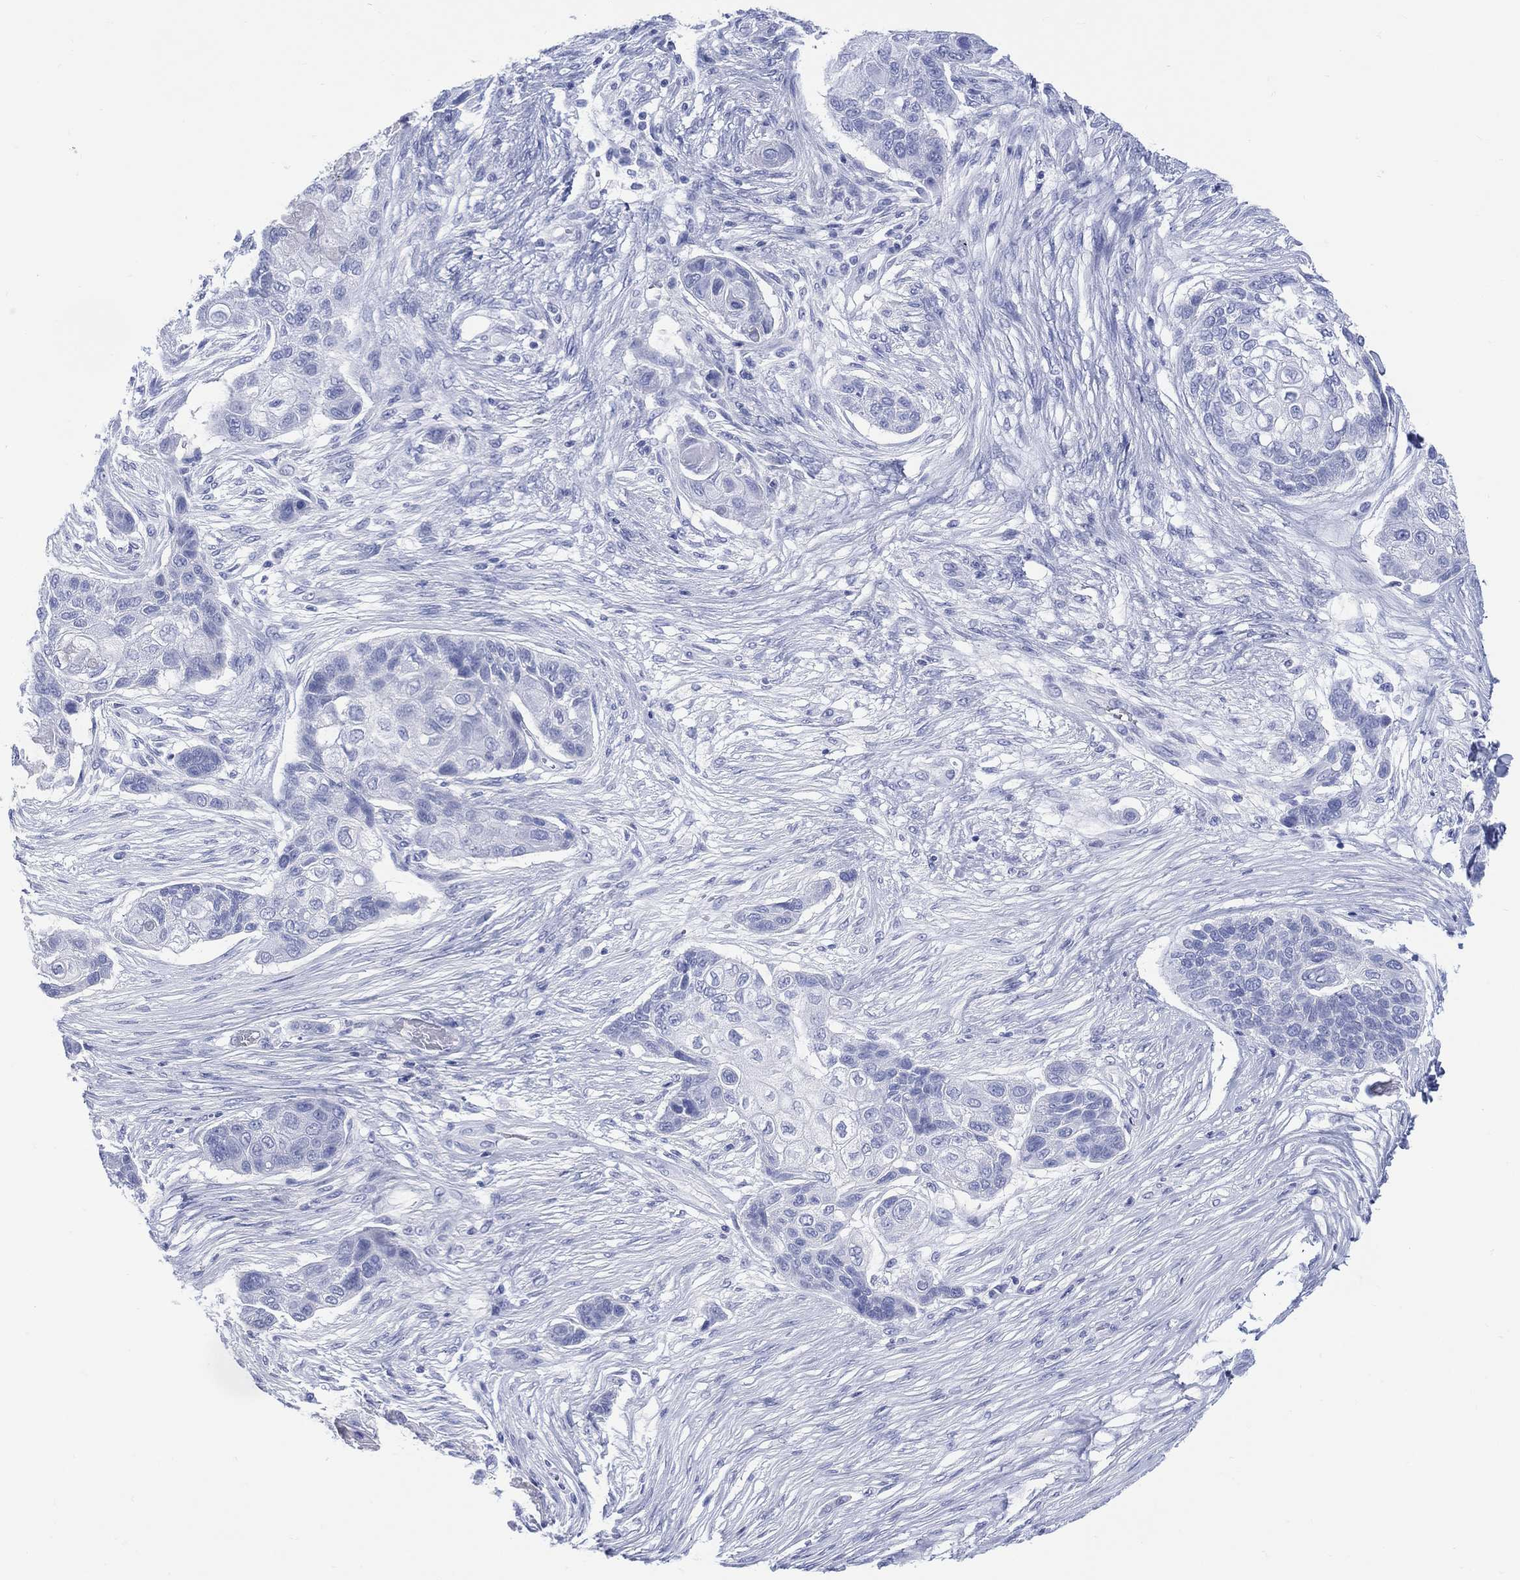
{"staining": {"intensity": "negative", "quantity": "none", "location": "none"}, "tissue": "lung cancer", "cell_type": "Tumor cells", "image_type": "cancer", "snomed": [{"axis": "morphology", "description": "Squamous cell carcinoma, NOS"}, {"axis": "topography", "description": "Lung"}], "caption": "High magnification brightfield microscopy of lung cancer (squamous cell carcinoma) stained with DAB (brown) and counterstained with hematoxylin (blue): tumor cells show no significant expression. Brightfield microscopy of IHC stained with DAB (3,3'-diaminobenzidine) (brown) and hematoxylin (blue), captured at high magnification.", "gene": "LRRD1", "patient": {"sex": "male", "age": 69}}